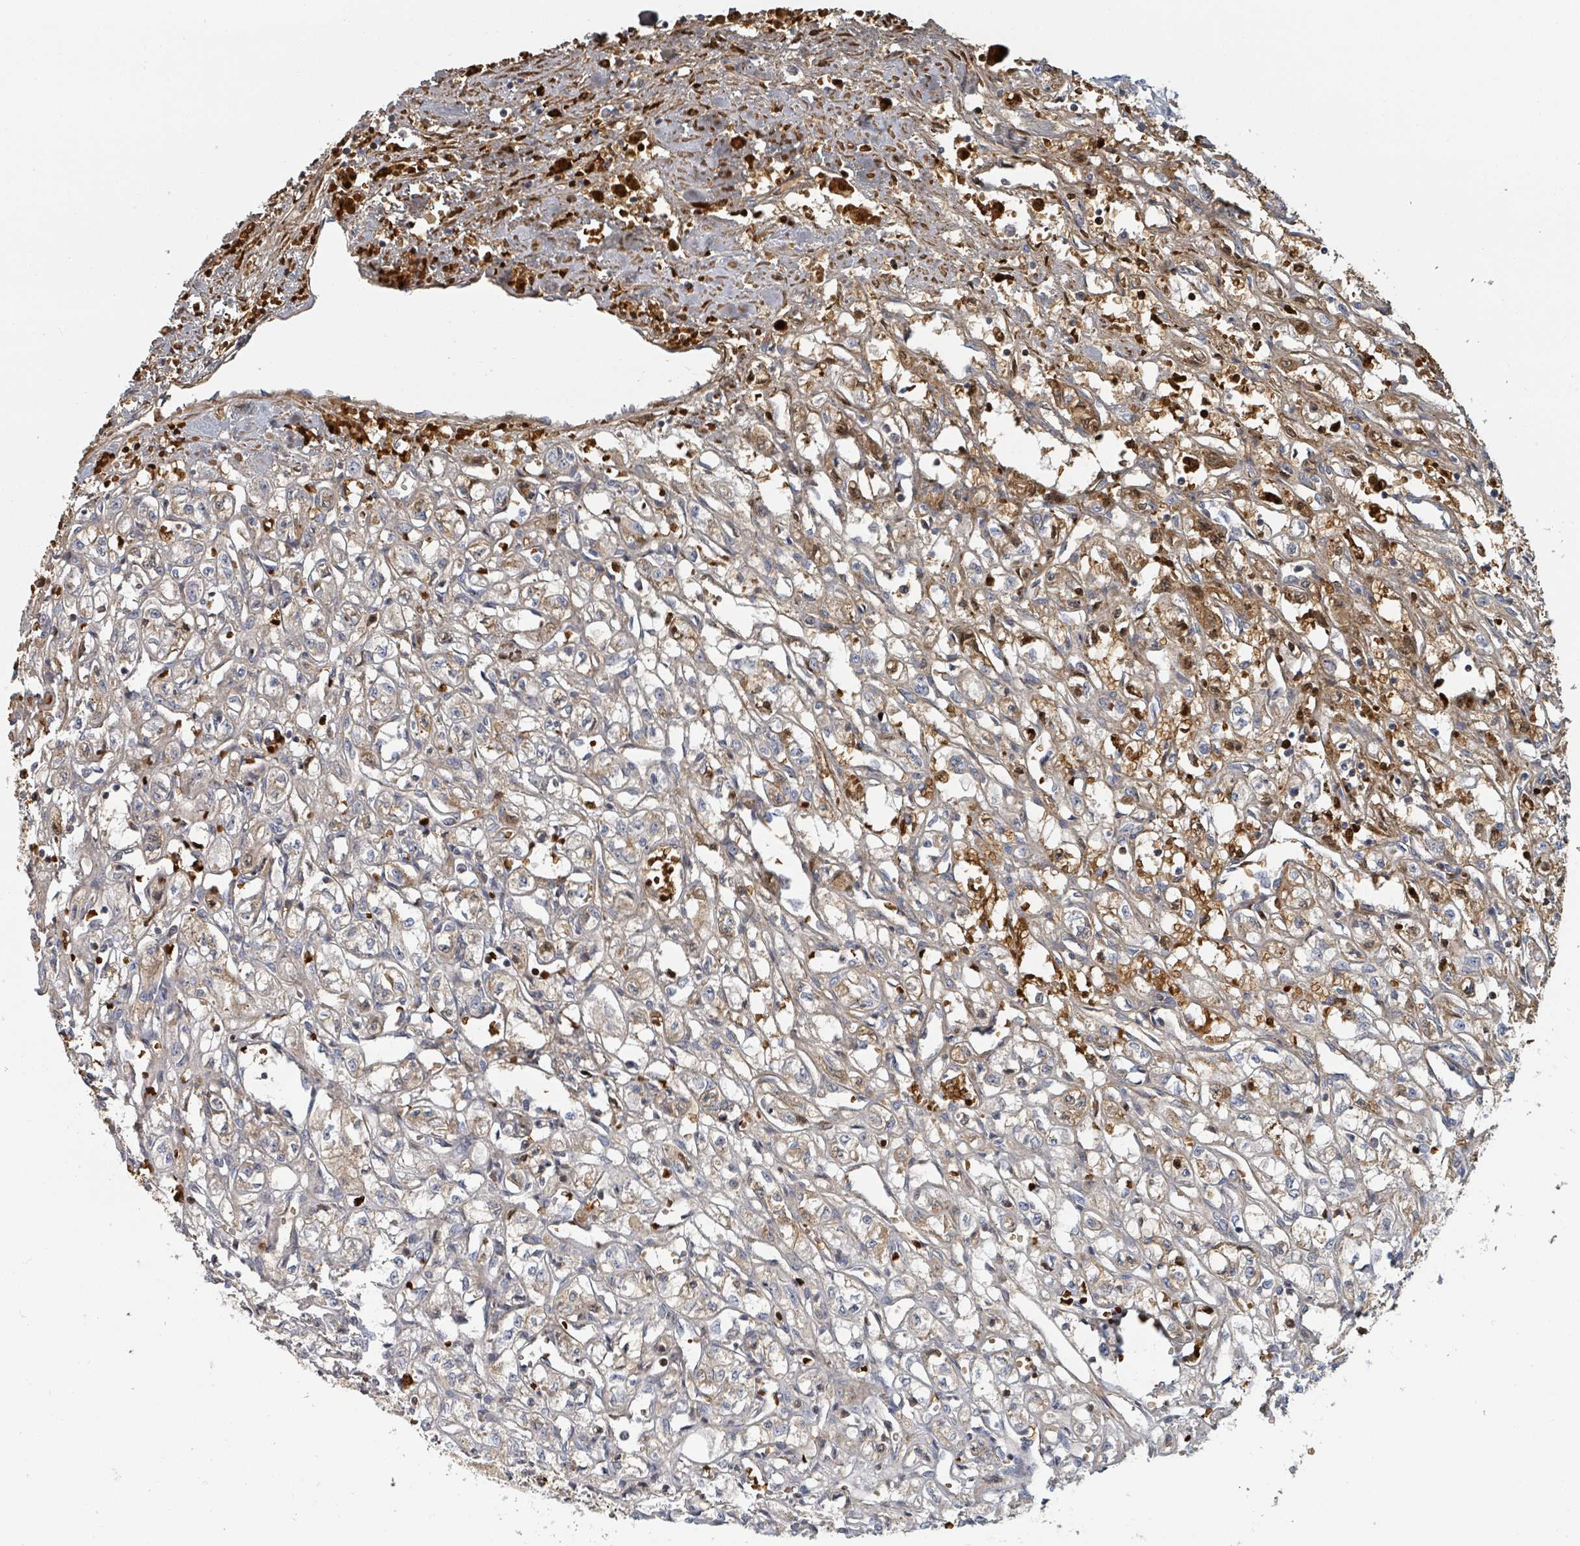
{"staining": {"intensity": "weak", "quantity": "<25%", "location": "cytoplasmic/membranous"}, "tissue": "renal cancer", "cell_type": "Tumor cells", "image_type": "cancer", "snomed": [{"axis": "morphology", "description": "Adenocarcinoma, NOS"}, {"axis": "topography", "description": "Kidney"}], "caption": "Histopathology image shows no significant protein positivity in tumor cells of renal cancer (adenocarcinoma).", "gene": "TRPC4AP", "patient": {"sex": "male", "age": 56}}